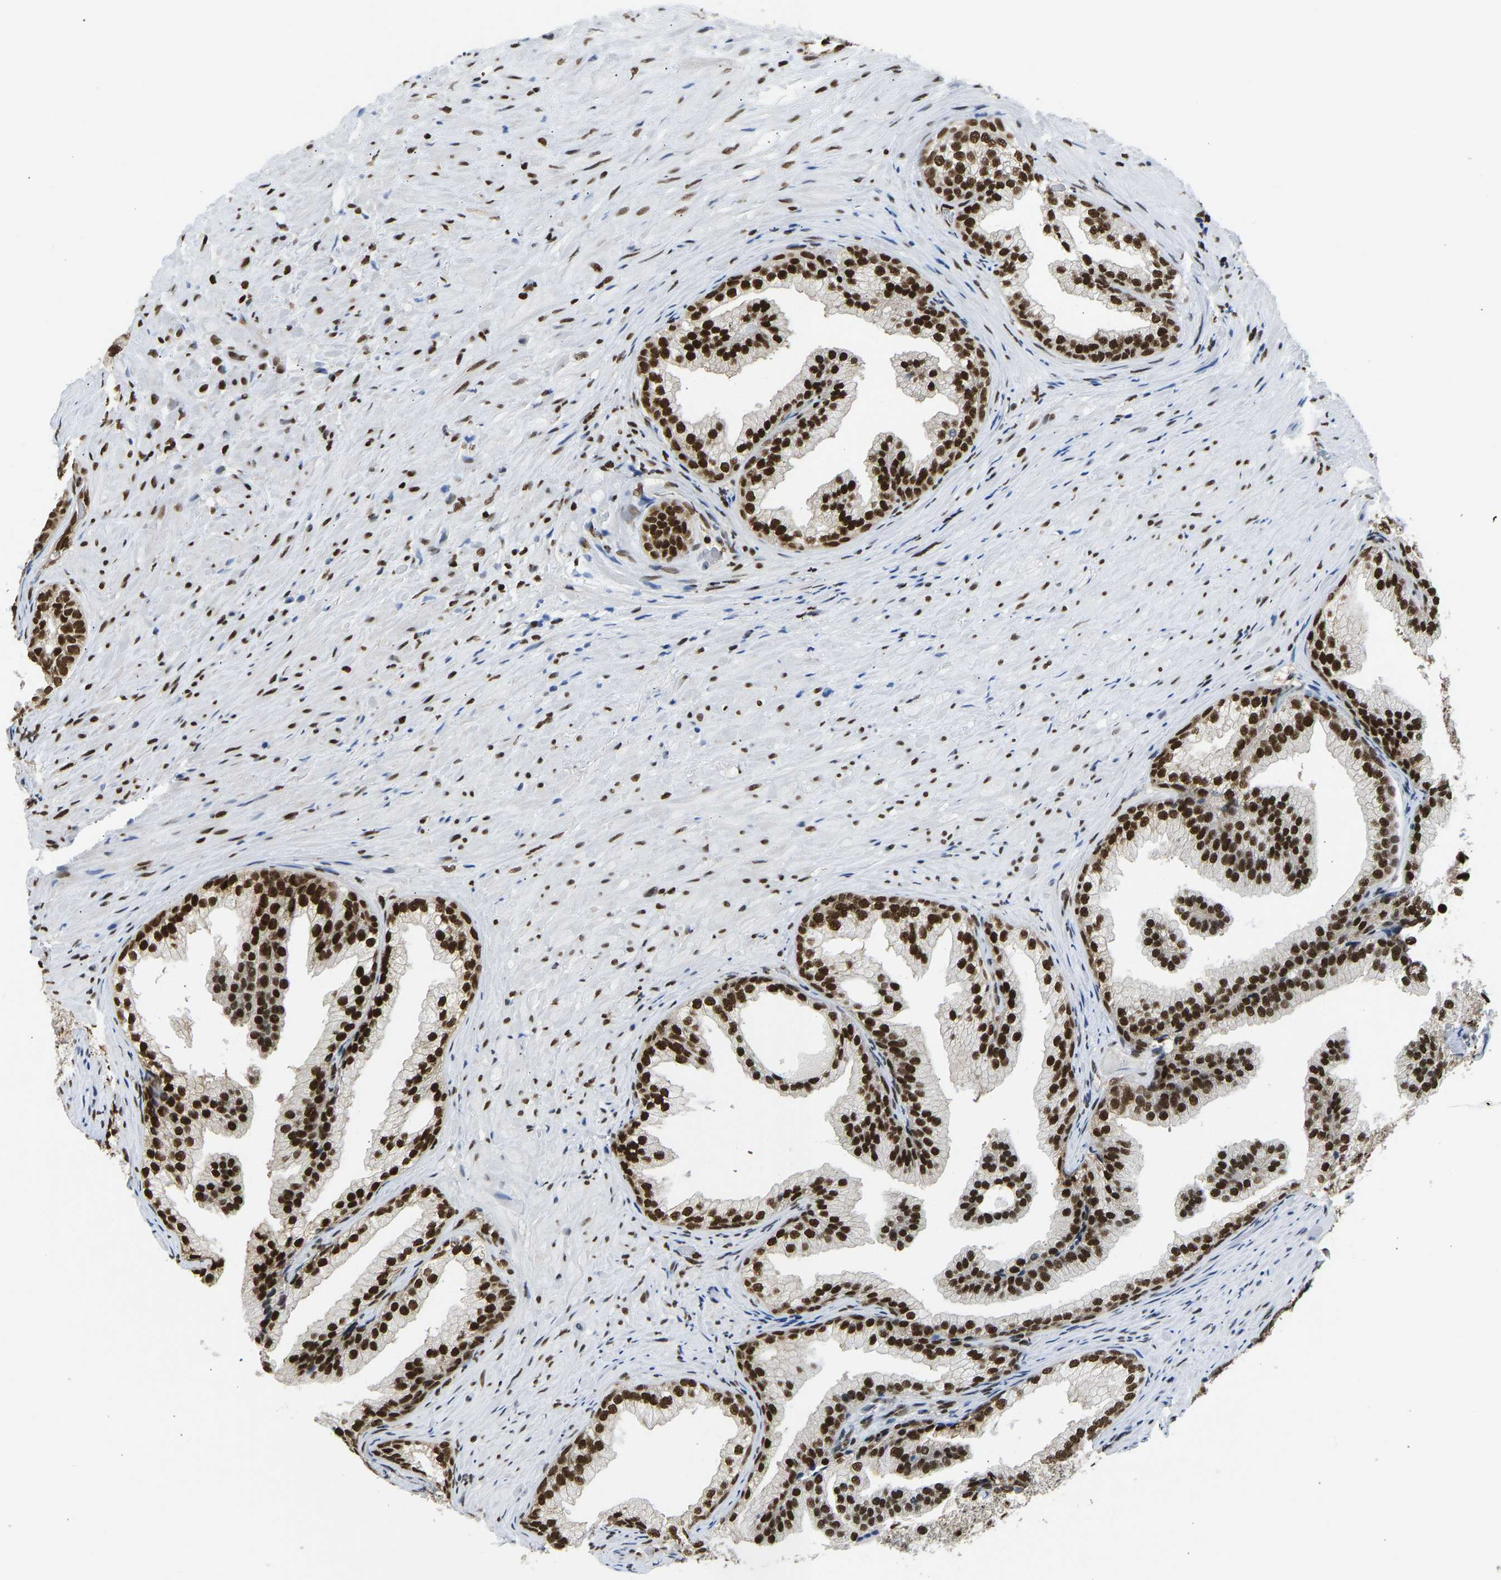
{"staining": {"intensity": "strong", "quantity": ">75%", "location": "nuclear"}, "tissue": "prostate", "cell_type": "Glandular cells", "image_type": "normal", "snomed": [{"axis": "morphology", "description": "Normal tissue, NOS"}, {"axis": "topography", "description": "Prostate"}], "caption": "A micrograph showing strong nuclear positivity in approximately >75% of glandular cells in unremarkable prostate, as visualized by brown immunohistochemical staining.", "gene": "ZSCAN20", "patient": {"sex": "male", "age": 76}}